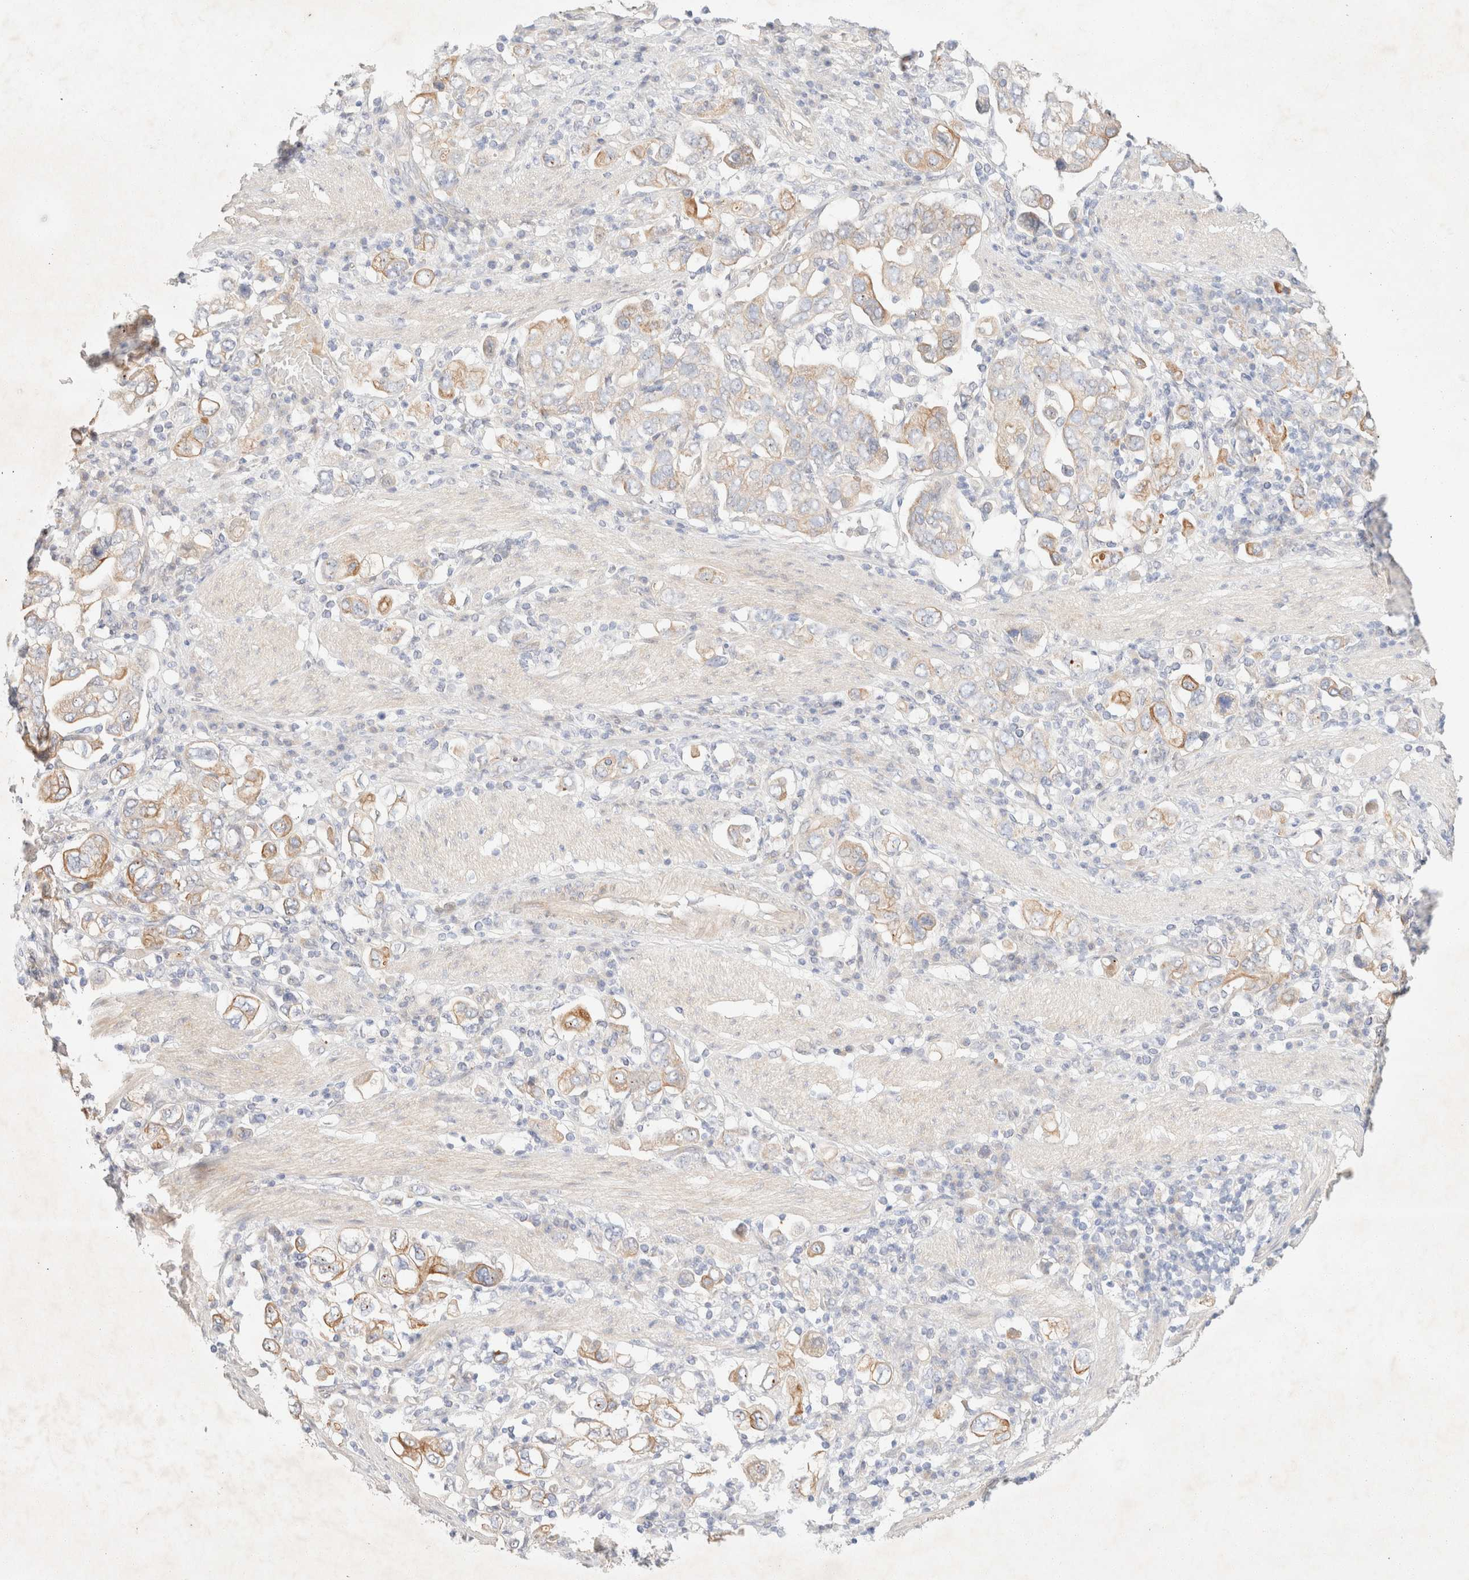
{"staining": {"intensity": "moderate", "quantity": "25%-75%", "location": "cytoplasmic/membranous"}, "tissue": "stomach cancer", "cell_type": "Tumor cells", "image_type": "cancer", "snomed": [{"axis": "morphology", "description": "Adenocarcinoma, NOS"}, {"axis": "topography", "description": "Stomach, upper"}], "caption": "A photomicrograph of stomach adenocarcinoma stained for a protein exhibits moderate cytoplasmic/membranous brown staining in tumor cells.", "gene": "CSNK1E", "patient": {"sex": "male", "age": 62}}